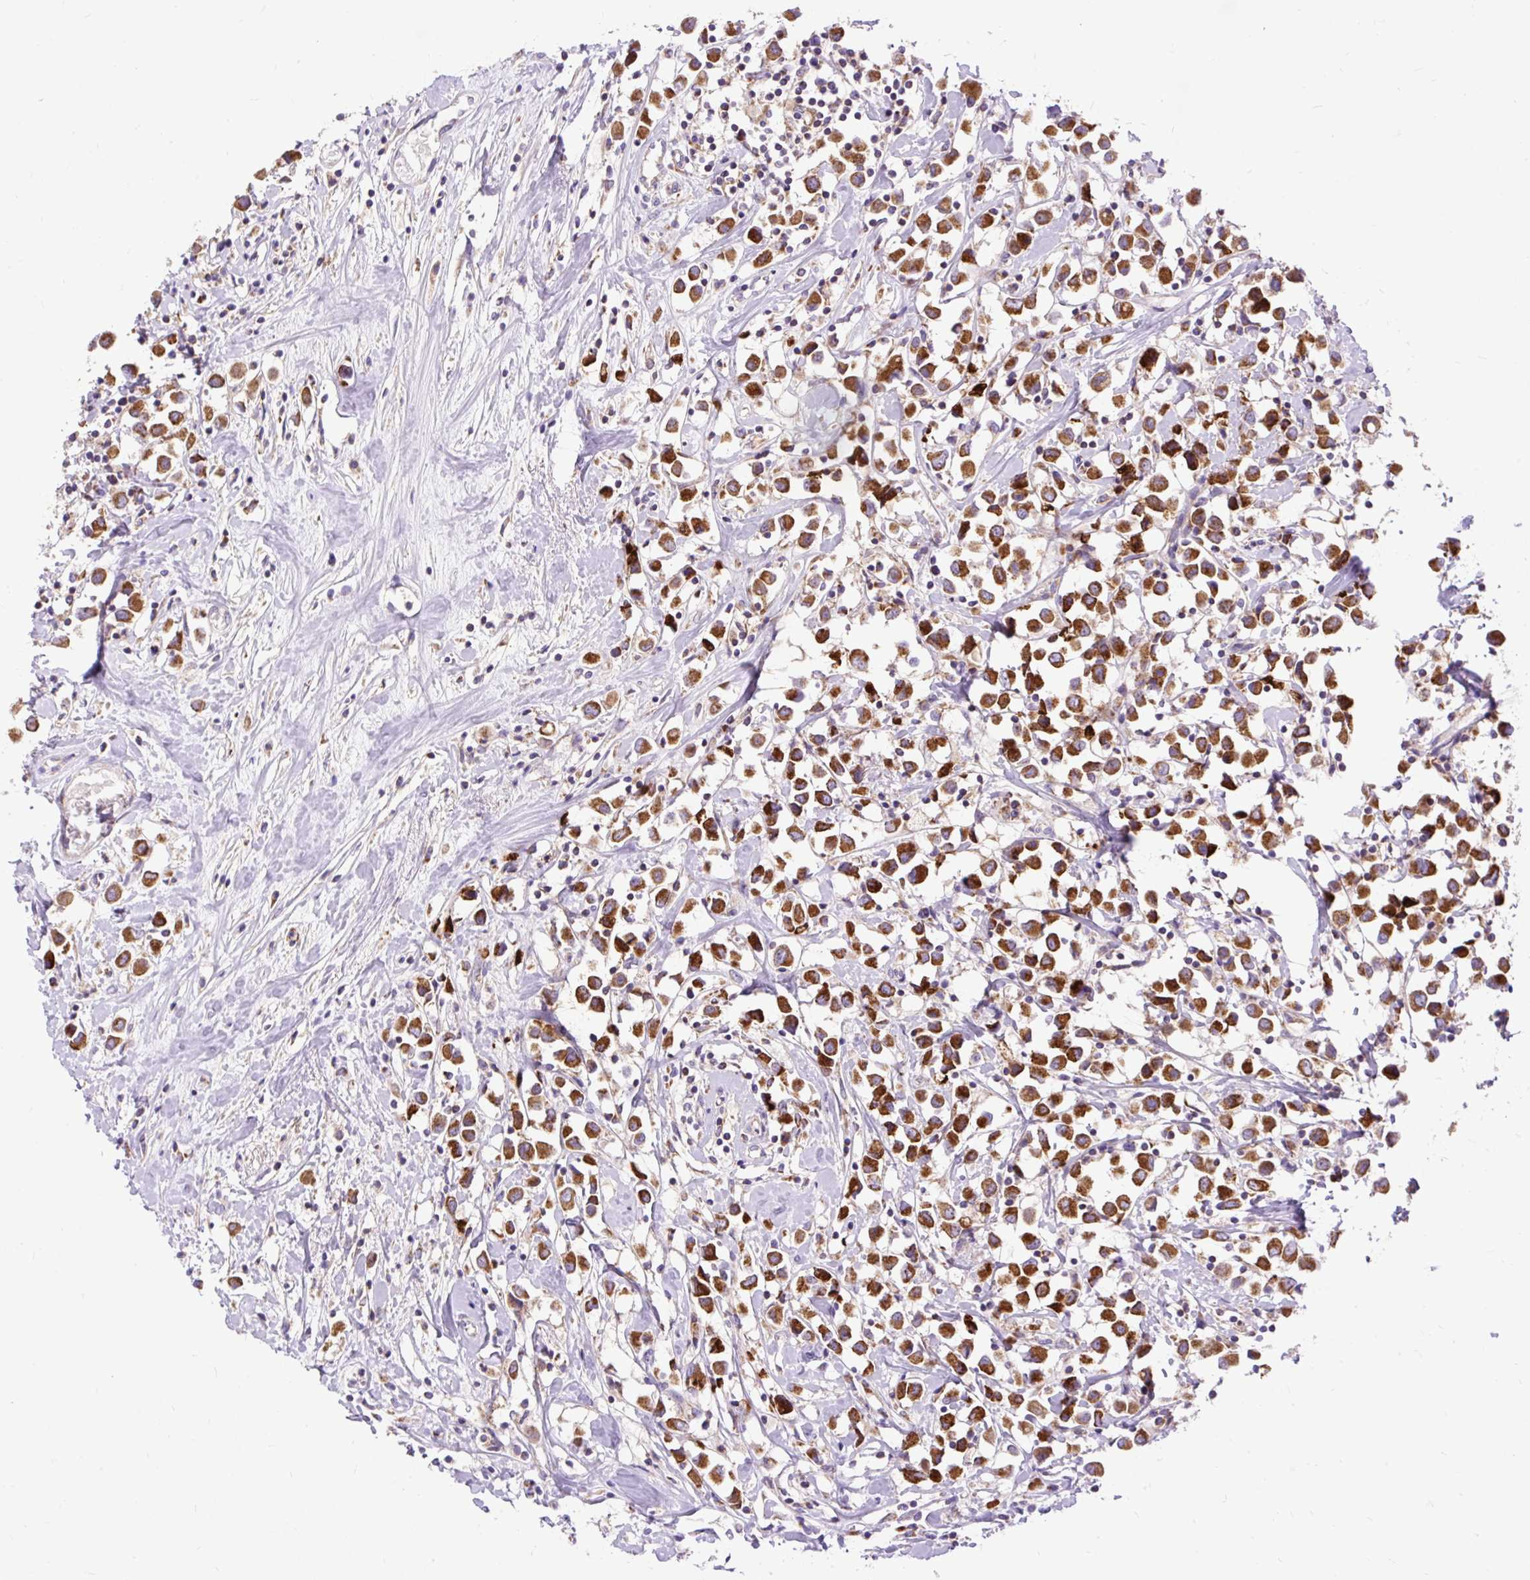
{"staining": {"intensity": "strong", "quantity": ">75%", "location": "cytoplasmic/membranous"}, "tissue": "breast cancer", "cell_type": "Tumor cells", "image_type": "cancer", "snomed": [{"axis": "morphology", "description": "Duct carcinoma"}, {"axis": "topography", "description": "Breast"}], "caption": "Immunohistochemistry histopathology image of neoplastic tissue: human breast invasive ductal carcinoma stained using immunohistochemistry (IHC) demonstrates high levels of strong protein expression localized specifically in the cytoplasmic/membranous of tumor cells, appearing as a cytoplasmic/membranous brown color.", "gene": "TOMM40", "patient": {"sex": "female", "age": 61}}